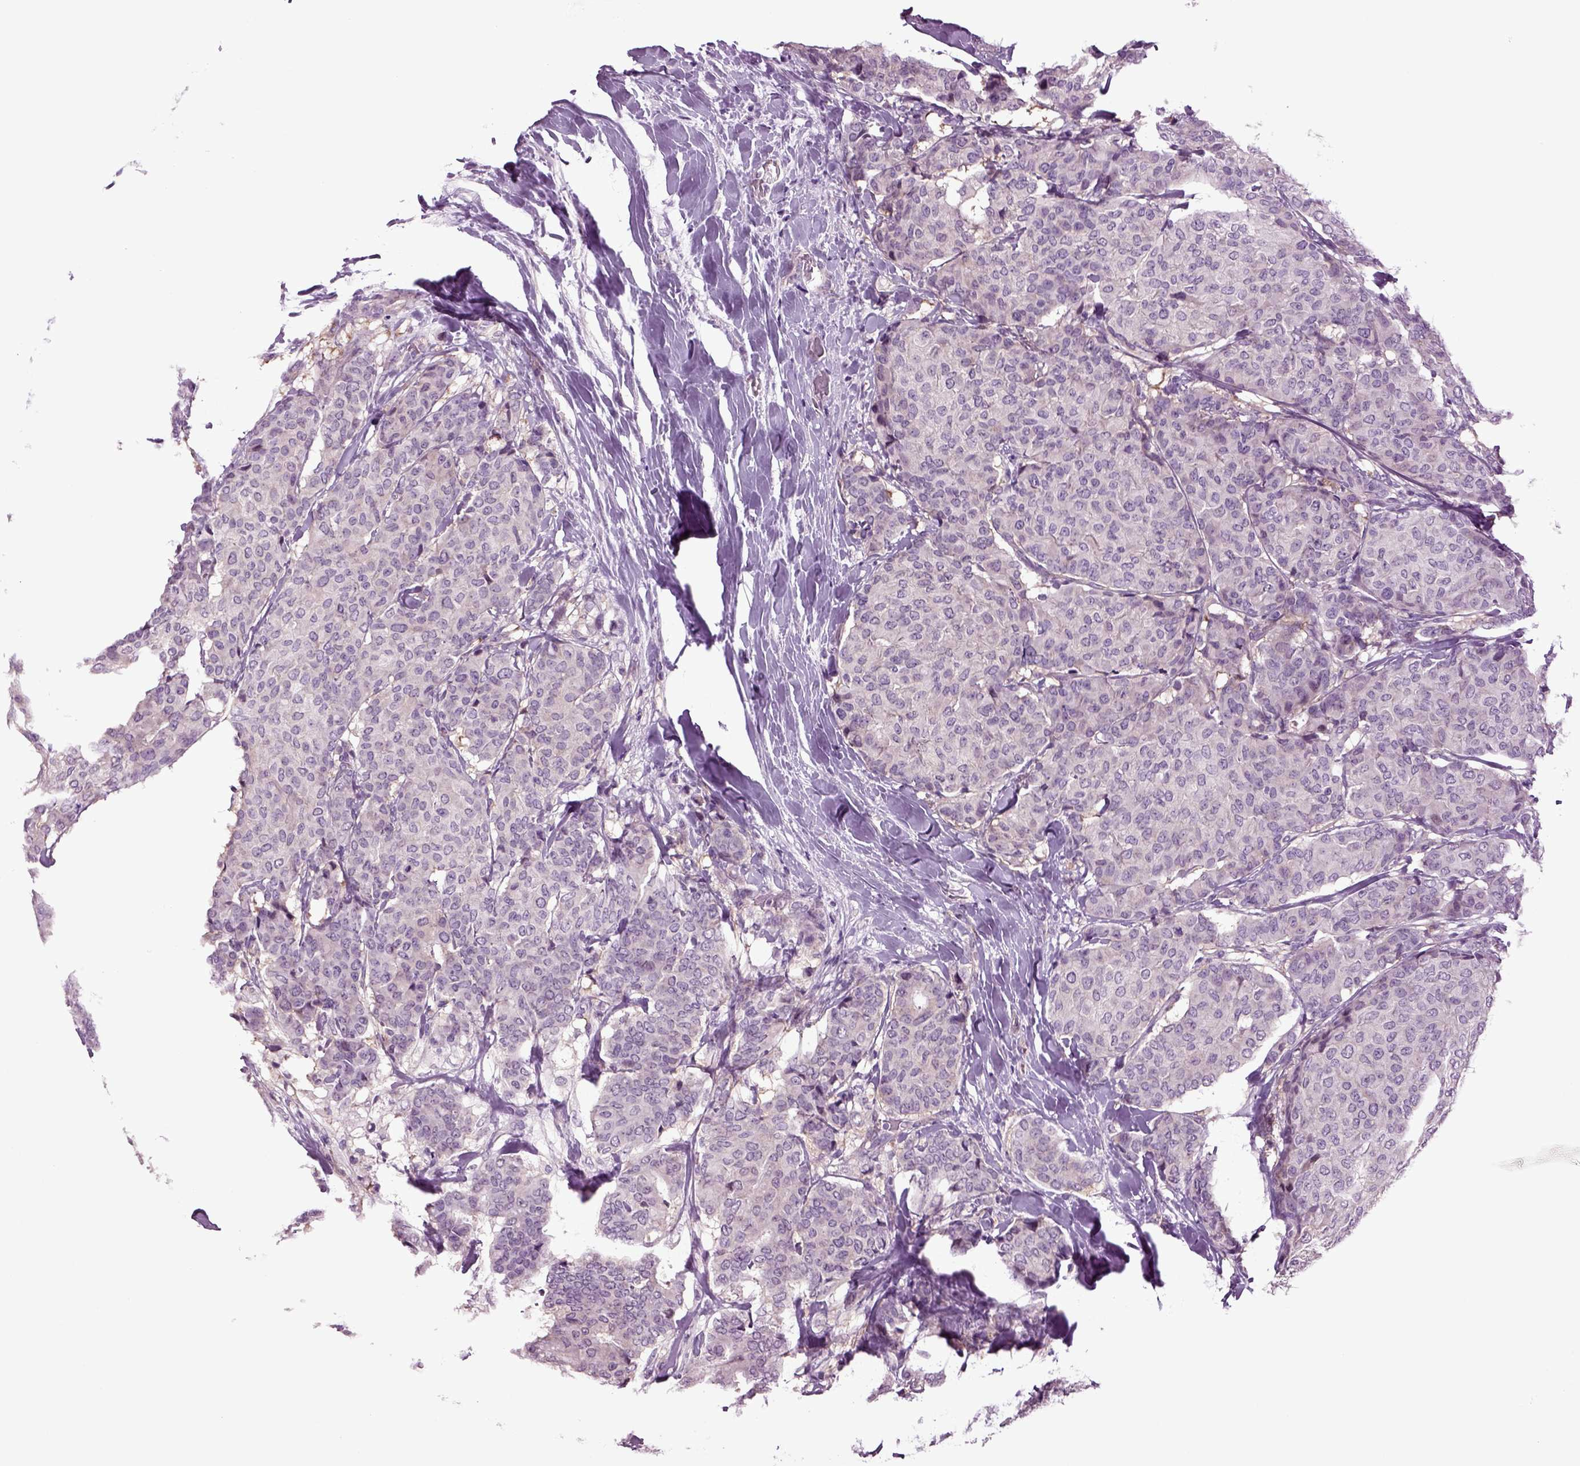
{"staining": {"intensity": "negative", "quantity": "none", "location": "none"}, "tissue": "breast cancer", "cell_type": "Tumor cells", "image_type": "cancer", "snomed": [{"axis": "morphology", "description": "Duct carcinoma"}, {"axis": "topography", "description": "Breast"}], "caption": "Immunohistochemical staining of breast cancer (intraductal carcinoma) exhibits no significant expression in tumor cells.", "gene": "PLCH2", "patient": {"sex": "female", "age": 75}}